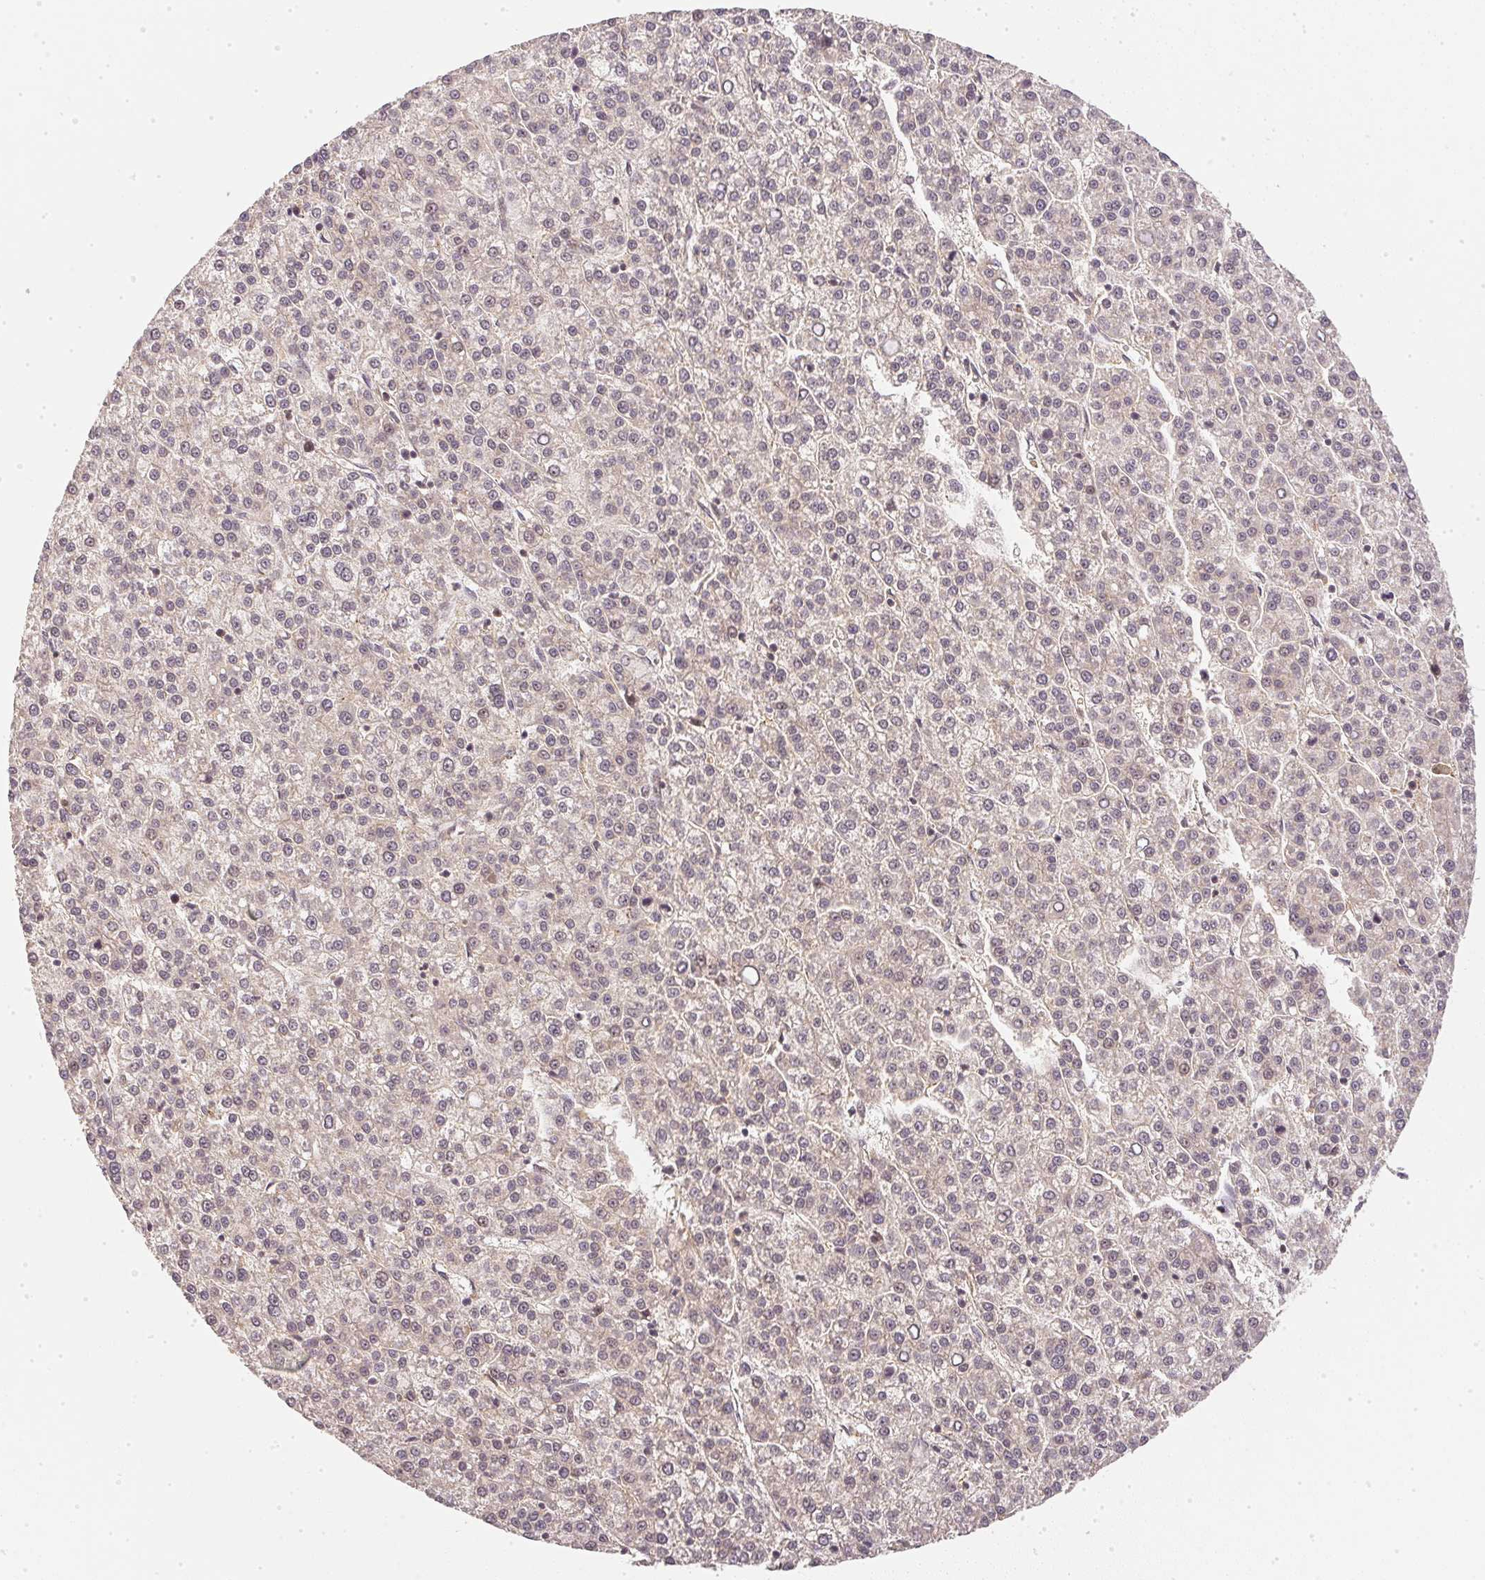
{"staining": {"intensity": "negative", "quantity": "none", "location": "none"}, "tissue": "liver cancer", "cell_type": "Tumor cells", "image_type": "cancer", "snomed": [{"axis": "morphology", "description": "Carcinoma, Hepatocellular, NOS"}, {"axis": "topography", "description": "Liver"}], "caption": "A high-resolution micrograph shows immunohistochemistry staining of liver cancer (hepatocellular carcinoma), which demonstrates no significant staining in tumor cells.", "gene": "SERPINE1", "patient": {"sex": "female", "age": 58}}